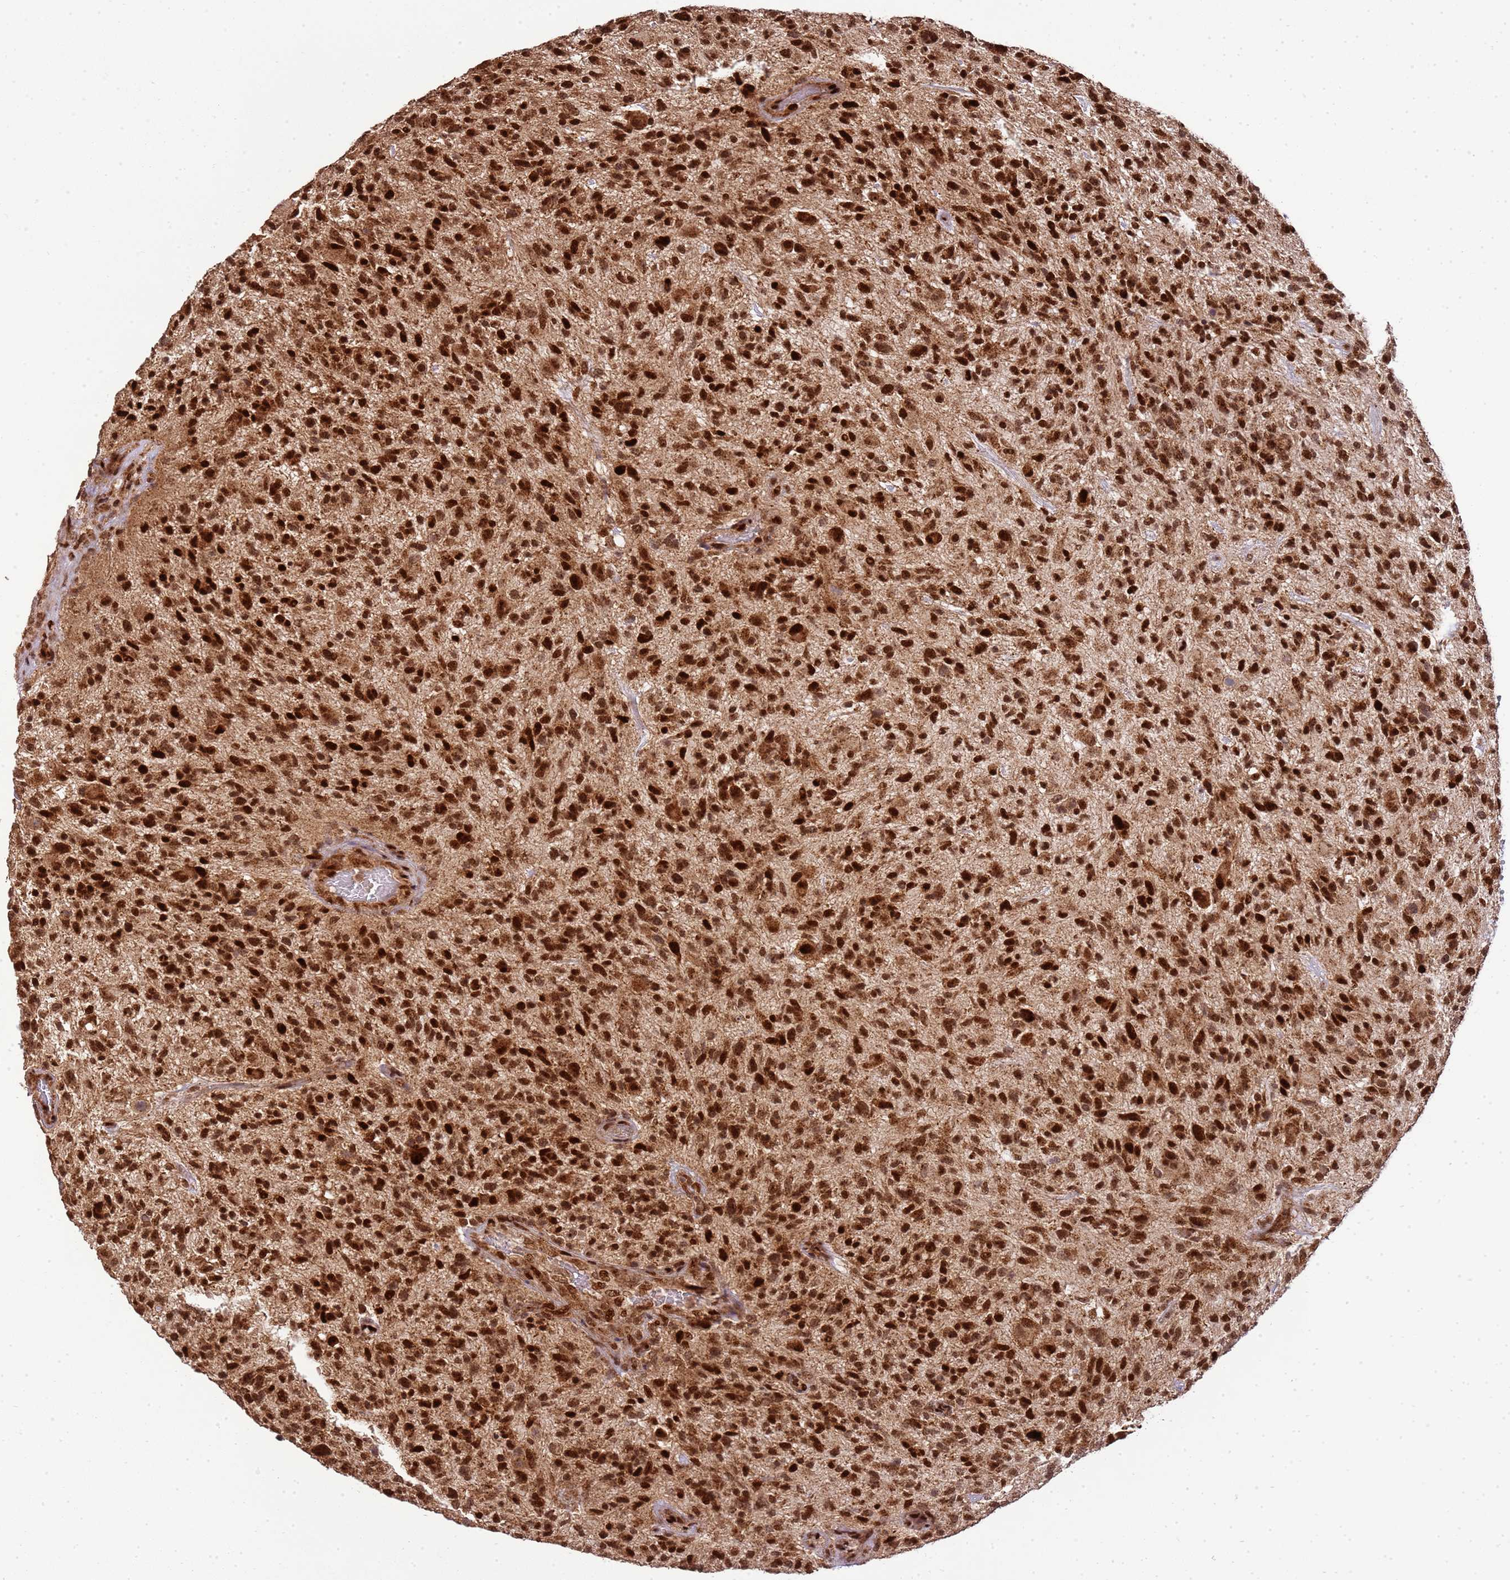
{"staining": {"intensity": "strong", "quantity": ">75%", "location": "nuclear"}, "tissue": "glioma", "cell_type": "Tumor cells", "image_type": "cancer", "snomed": [{"axis": "morphology", "description": "Glioma, malignant, High grade"}, {"axis": "topography", "description": "Brain"}], "caption": "Malignant high-grade glioma tissue shows strong nuclear positivity in about >75% of tumor cells, visualized by immunohistochemistry.", "gene": "PEX14", "patient": {"sex": "male", "age": 47}}